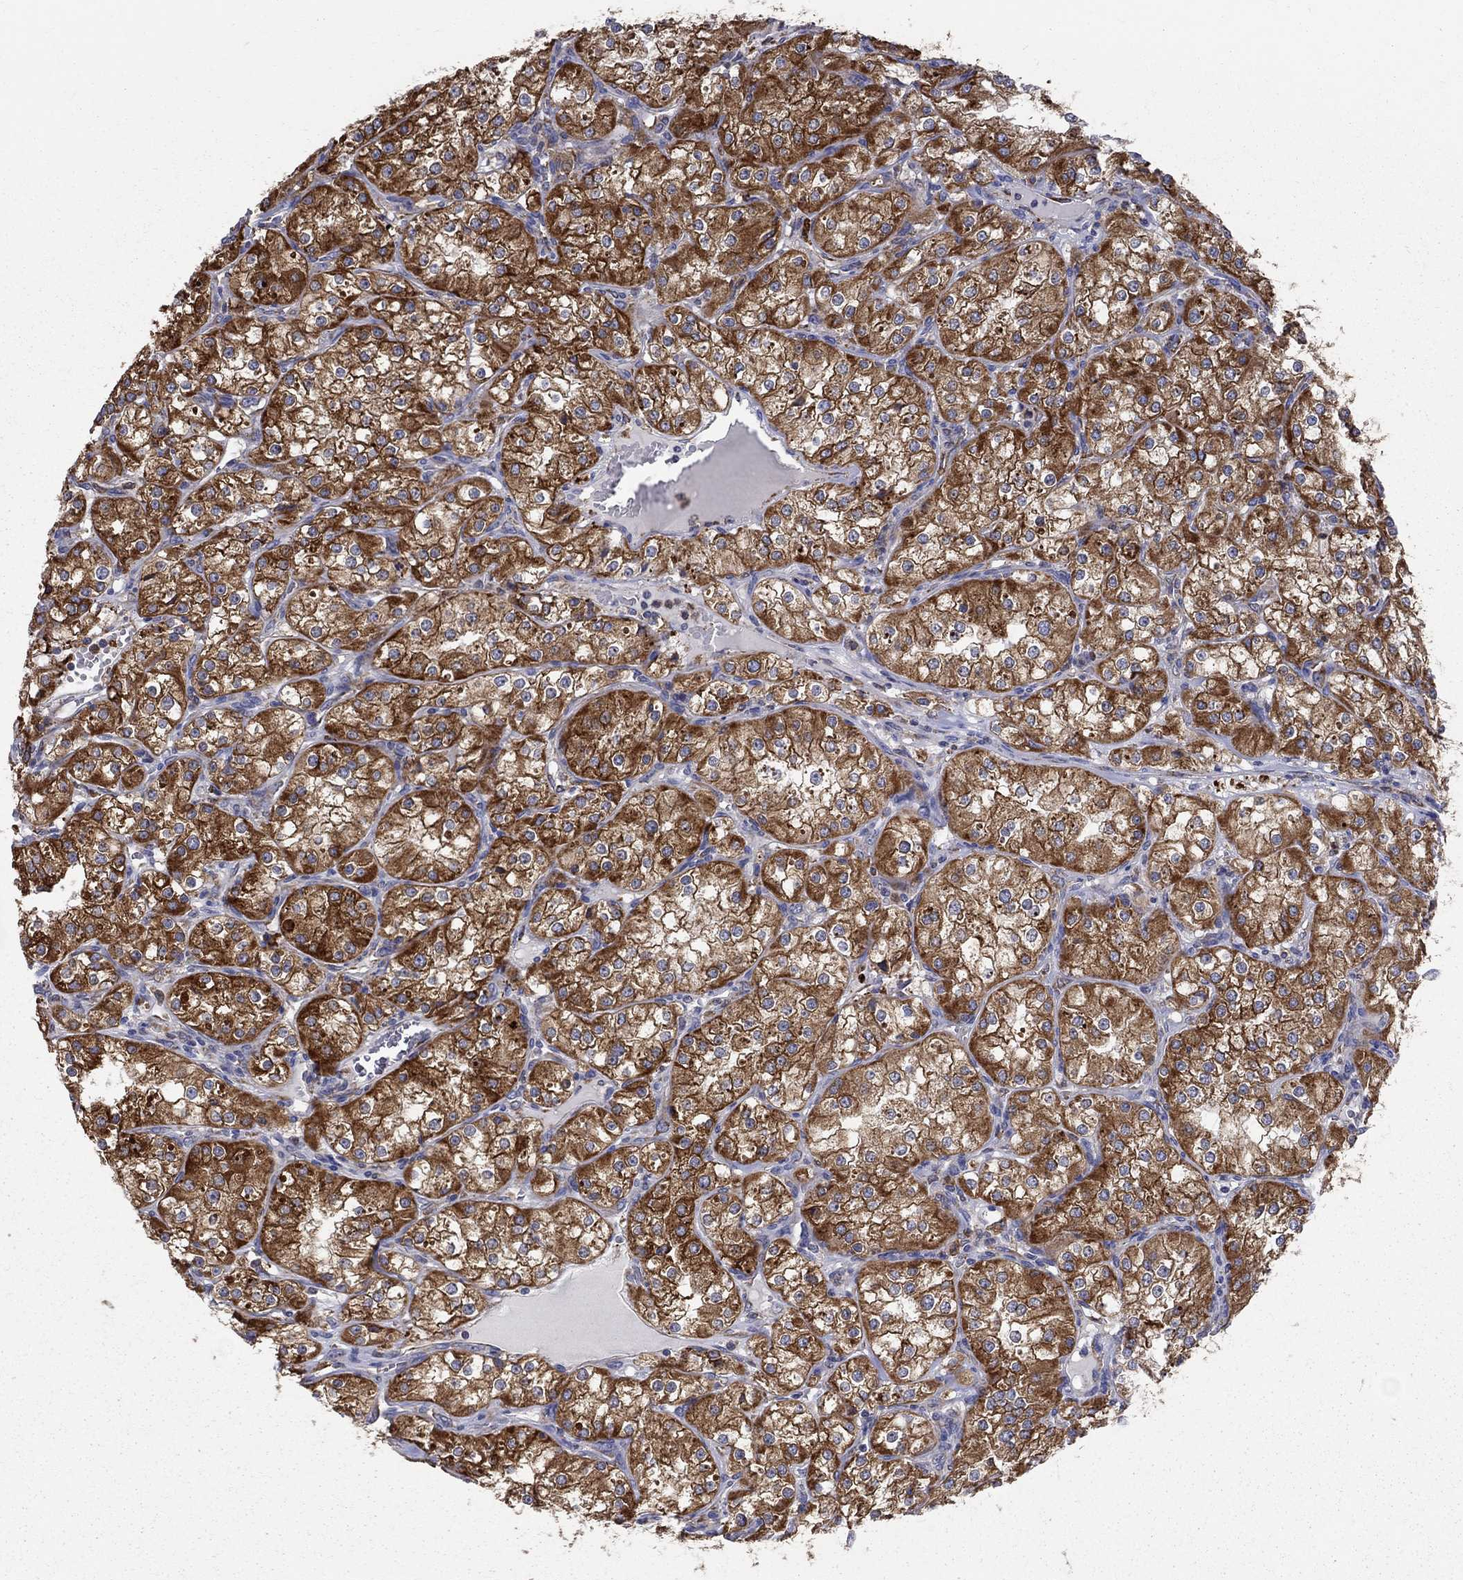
{"staining": {"intensity": "strong", "quantity": ">75%", "location": "cytoplasmic/membranous"}, "tissue": "renal cancer", "cell_type": "Tumor cells", "image_type": "cancer", "snomed": [{"axis": "morphology", "description": "Adenocarcinoma, NOS"}, {"axis": "topography", "description": "Kidney"}], "caption": "This histopathology image reveals immunohistochemistry (IHC) staining of renal cancer (adenocarcinoma), with high strong cytoplasmic/membranous positivity in about >75% of tumor cells.", "gene": "PRDX4", "patient": {"sex": "male", "age": 77}}